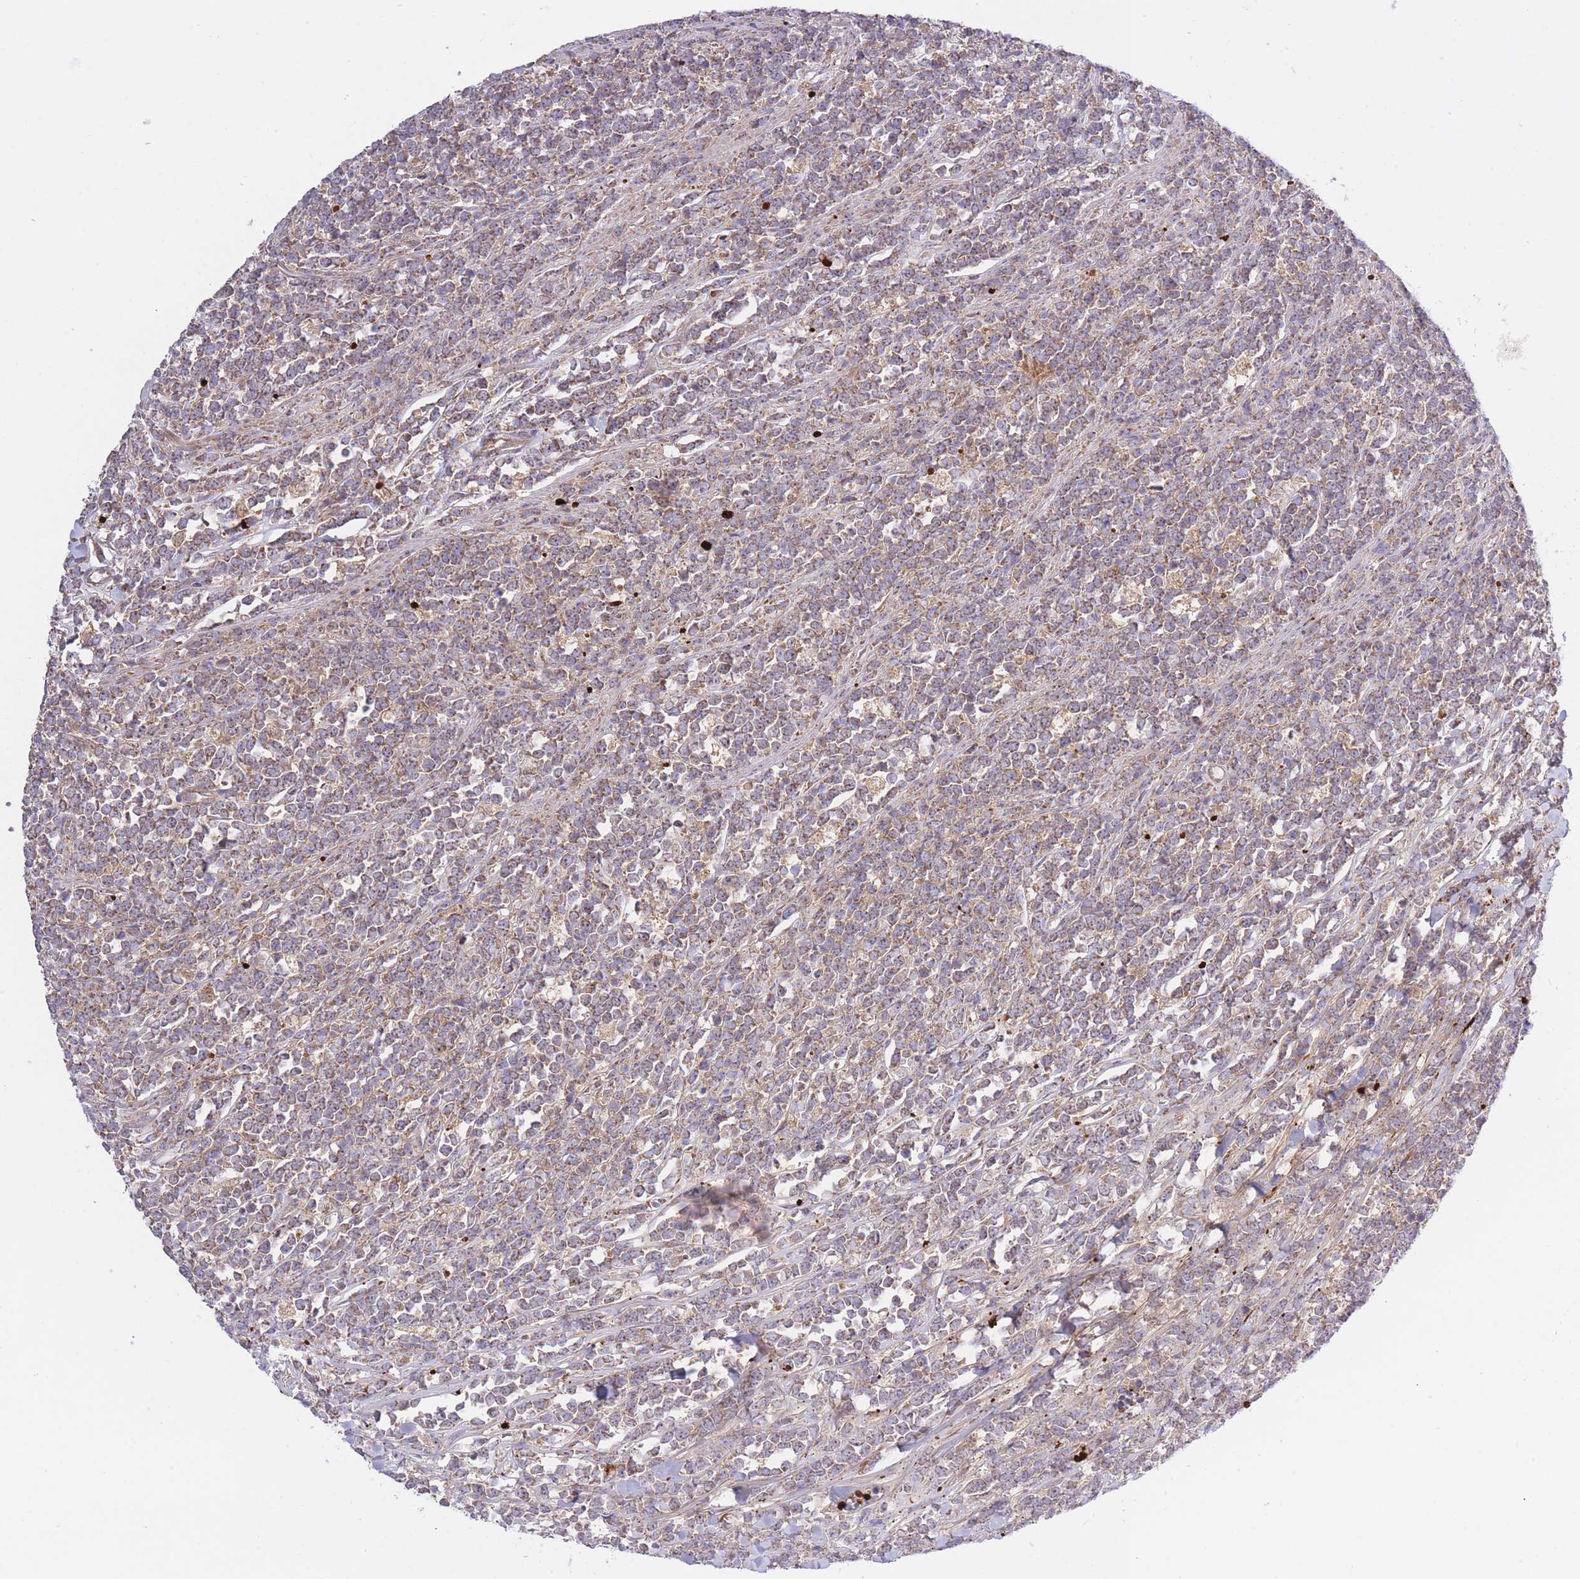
{"staining": {"intensity": "weak", "quantity": ">75%", "location": "cytoplasmic/membranous"}, "tissue": "lymphoma", "cell_type": "Tumor cells", "image_type": "cancer", "snomed": [{"axis": "morphology", "description": "Malignant lymphoma, non-Hodgkin's type, High grade"}, {"axis": "topography", "description": "Small intestine"}, {"axis": "topography", "description": "Colon"}], "caption": "A micrograph of human lymphoma stained for a protein demonstrates weak cytoplasmic/membranous brown staining in tumor cells. The staining is performed using DAB (3,3'-diaminobenzidine) brown chromogen to label protein expression. The nuclei are counter-stained blue using hematoxylin.", "gene": "ATP13A2", "patient": {"sex": "male", "age": 8}}